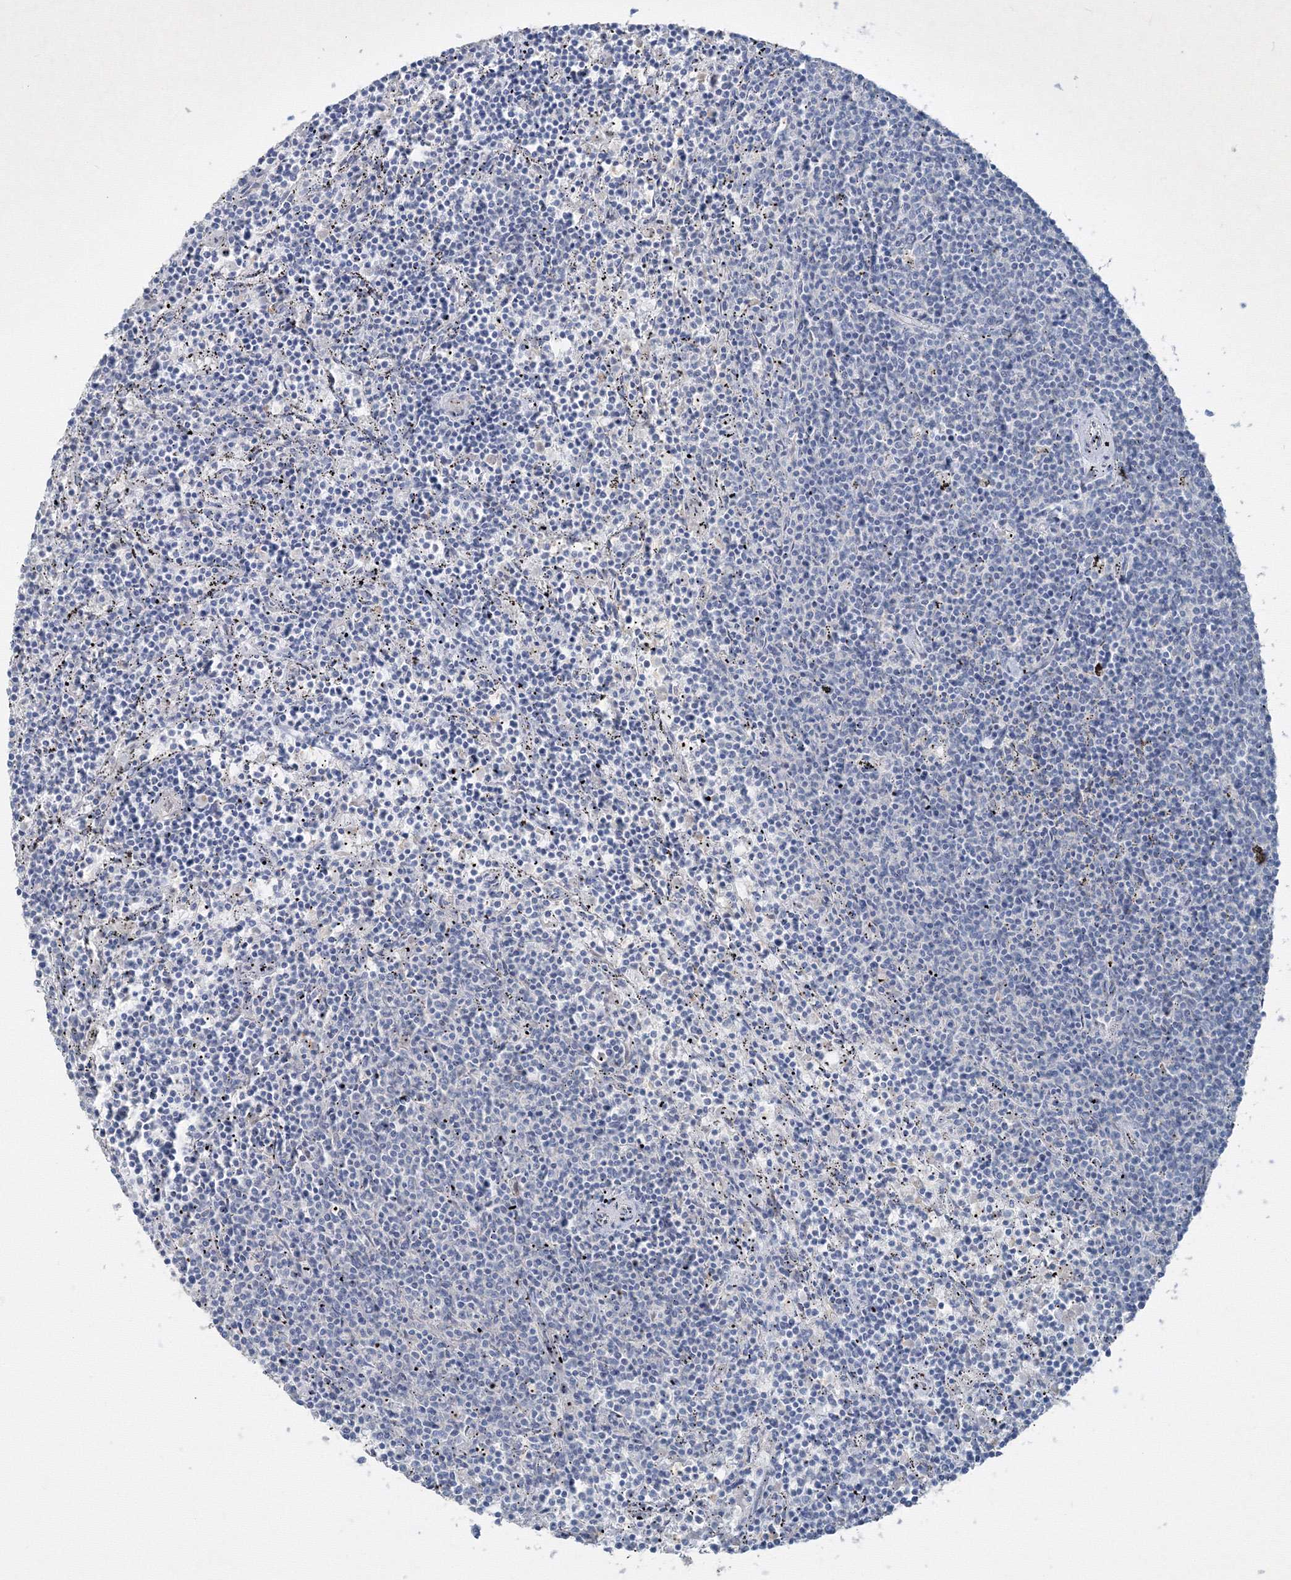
{"staining": {"intensity": "negative", "quantity": "none", "location": "none"}, "tissue": "lymphoma", "cell_type": "Tumor cells", "image_type": "cancer", "snomed": [{"axis": "morphology", "description": "Malignant lymphoma, non-Hodgkin's type, Low grade"}, {"axis": "topography", "description": "Spleen"}], "caption": "Immunohistochemistry photomicrograph of human malignant lymphoma, non-Hodgkin's type (low-grade) stained for a protein (brown), which displays no staining in tumor cells.", "gene": "IFNAR1", "patient": {"sex": "female", "age": 50}}